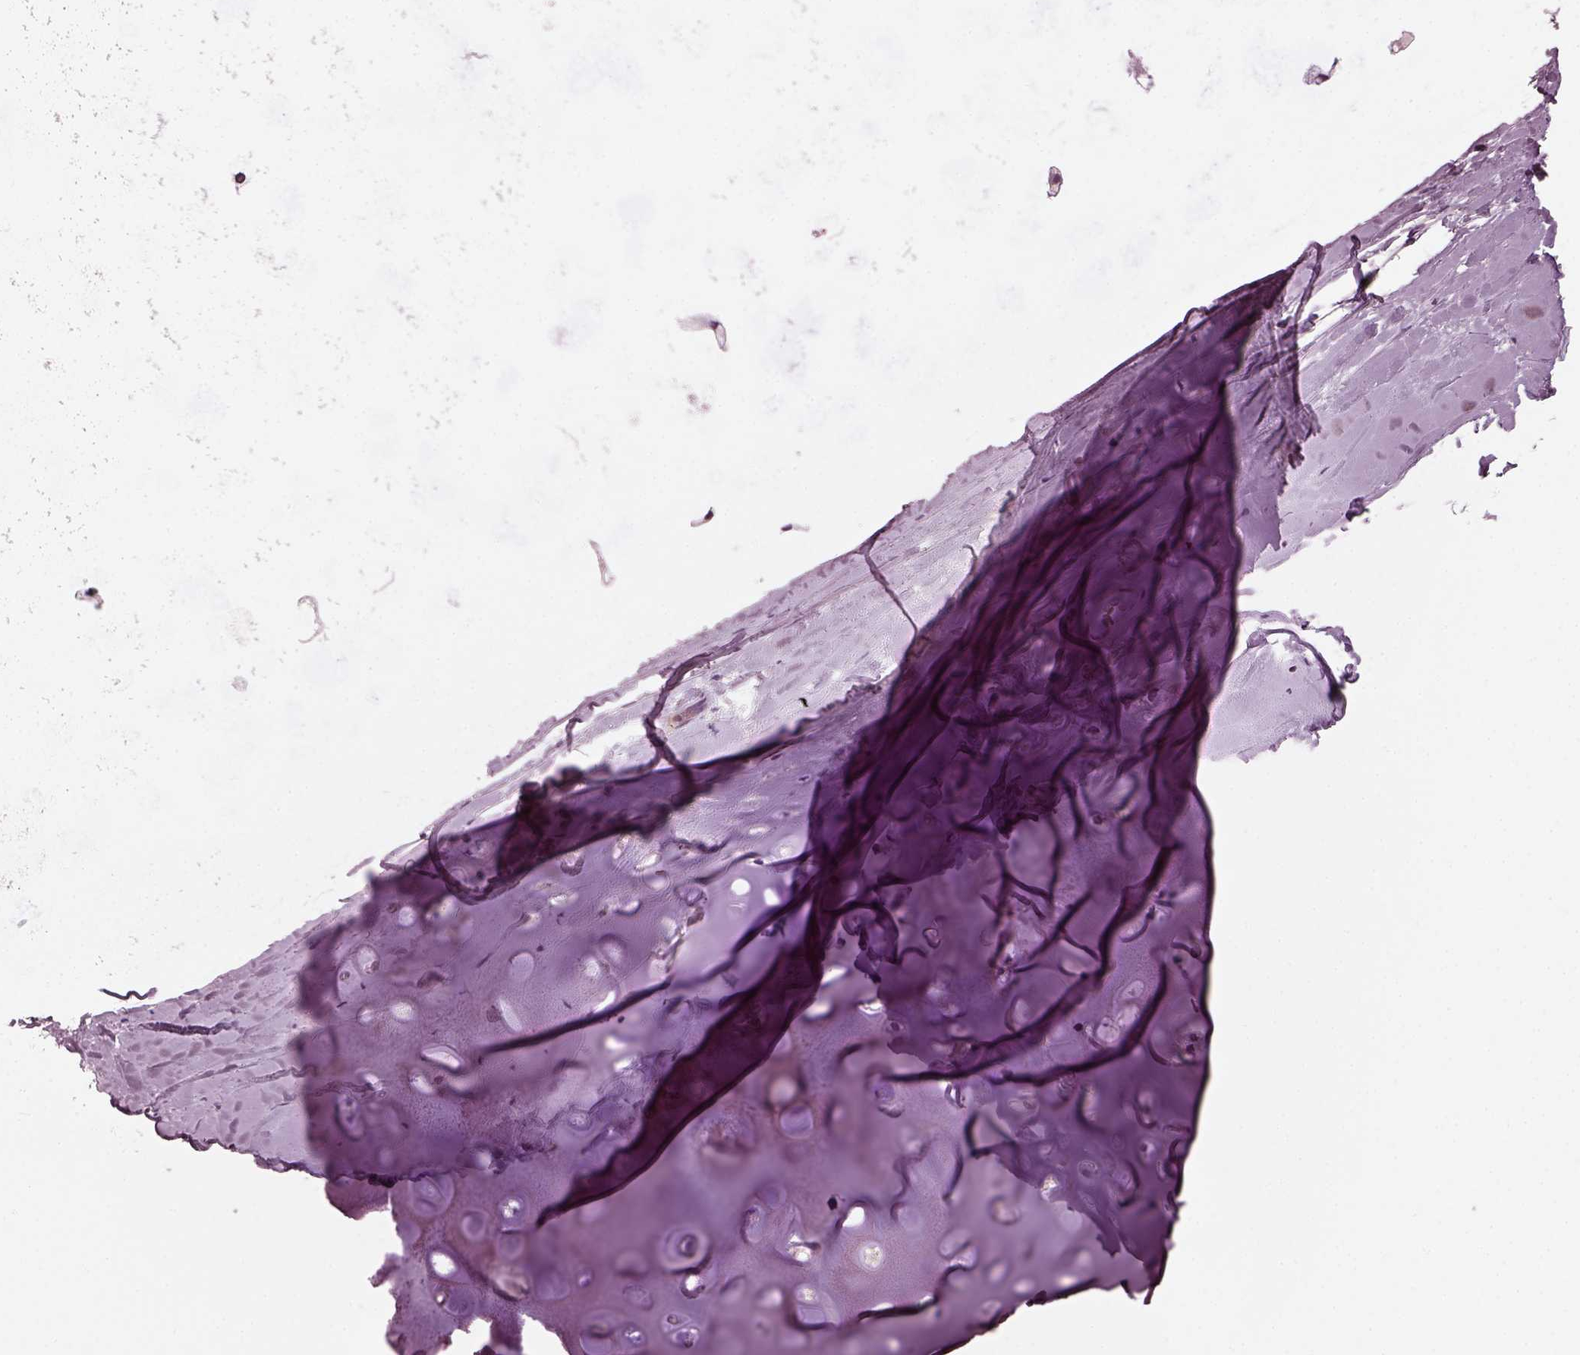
{"staining": {"intensity": "negative", "quantity": "none", "location": "none"}, "tissue": "soft tissue", "cell_type": "Chondrocytes", "image_type": "normal", "snomed": [{"axis": "morphology", "description": "Normal tissue, NOS"}, {"axis": "topography", "description": "Lymph node"}, {"axis": "topography", "description": "Bronchus"}], "caption": "This photomicrograph is of normal soft tissue stained with immunohistochemistry to label a protein in brown with the nuclei are counter-stained blue. There is no positivity in chondrocytes. (Immunohistochemistry, brightfield microscopy, high magnification).", "gene": "BFSP1", "patient": {"sex": "female", "age": 70}}